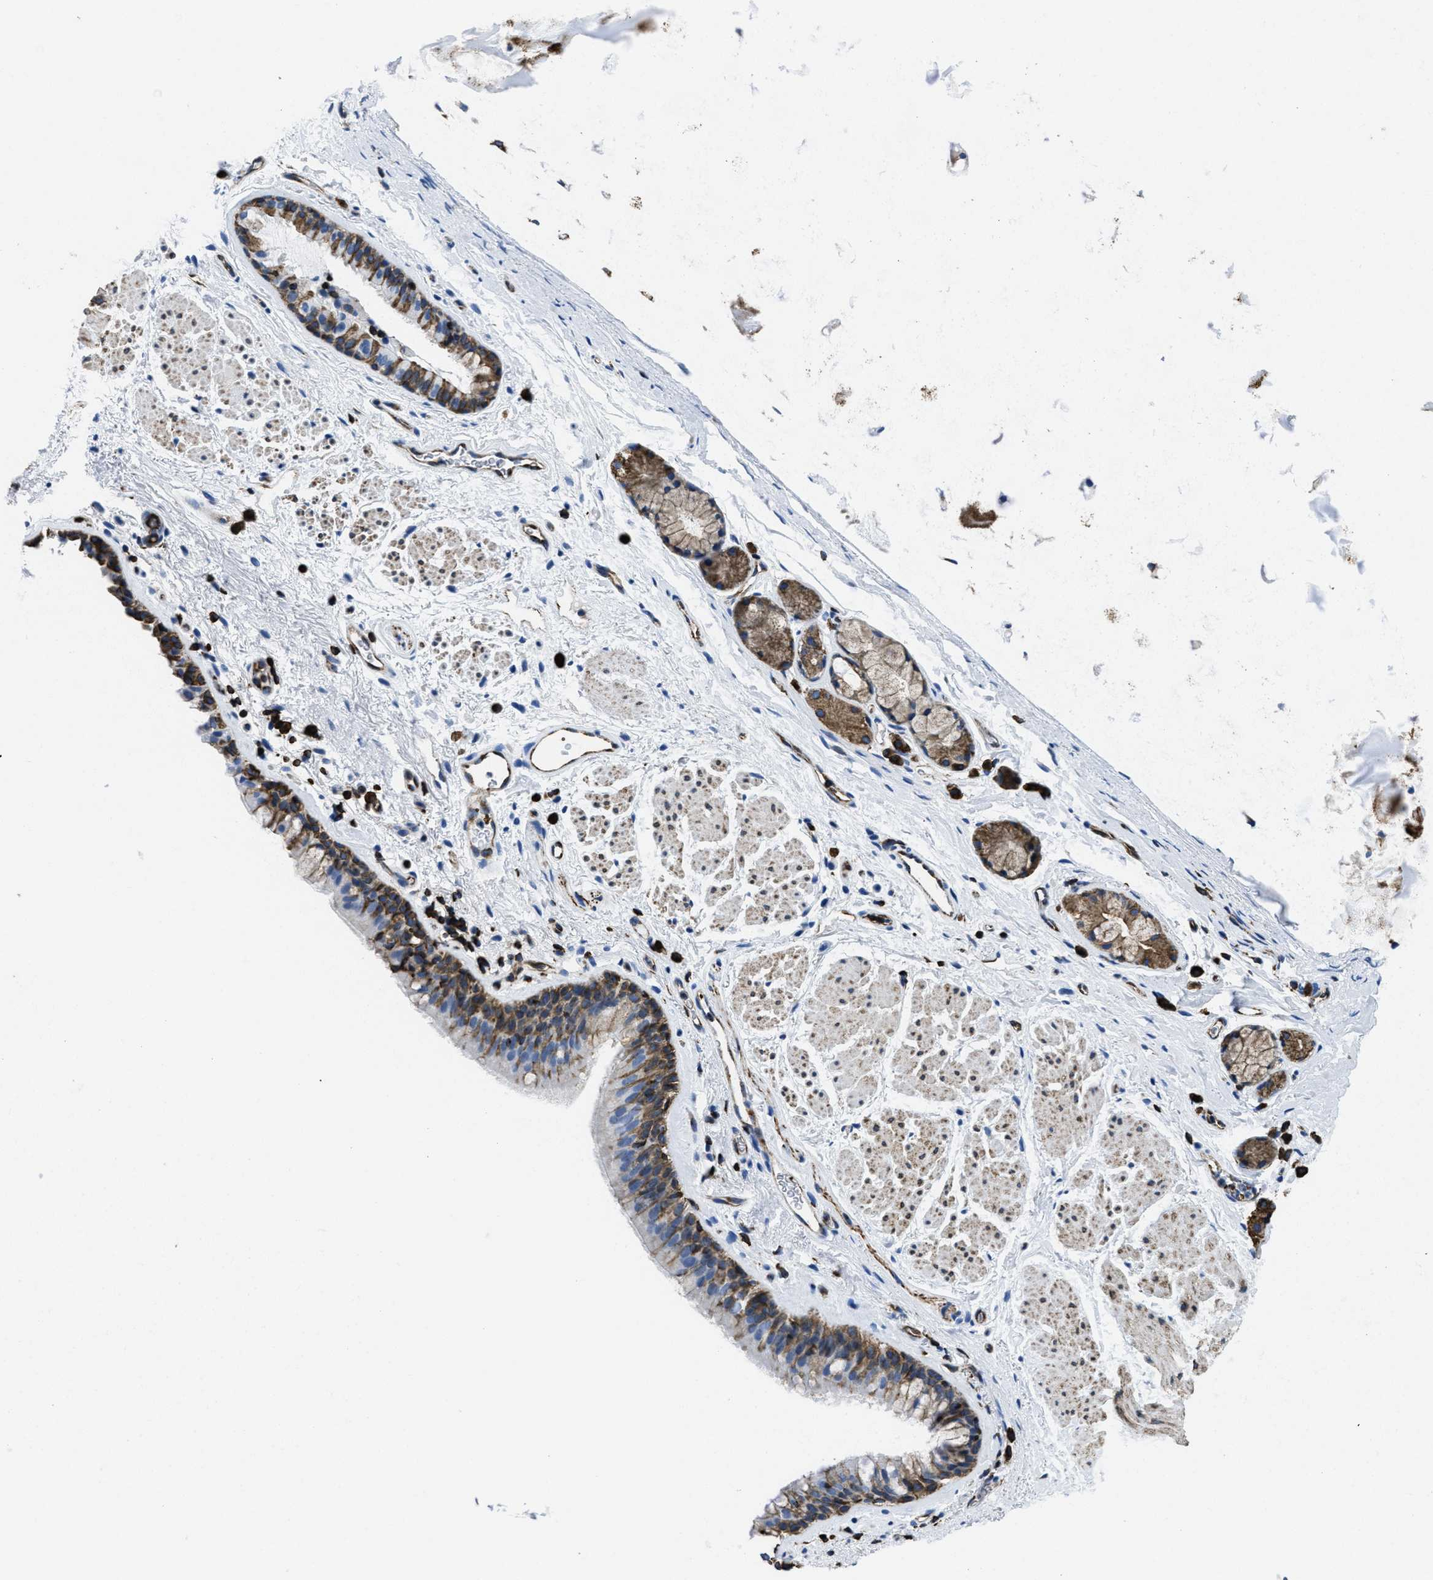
{"staining": {"intensity": "moderate", "quantity": ">75%", "location": "cytoplasmic/membranous"}, "tissue": "bronchus", "cell_type": "Respiratory epithelial cells", "image_type": "normal", "snomed": [{"axis": "morphology", "description": "Normal tissue, NOS"}, {"axis": "topography", "description": "Cartilage tissue"}, {"axis": "topography", "description": "Bronchus"}], "caption": "IHC micrograph of normal bronchus: human bronchus stained using IHC exhibits medium levels of moderate protein expression localized specifically in the cytoplasmic/membranous of respiratory epithelial cells, appearing as a cytoplasmic/membranous brown color.", "gene": "ITGA3", "patient": {"sex": "female", "age": 53}}